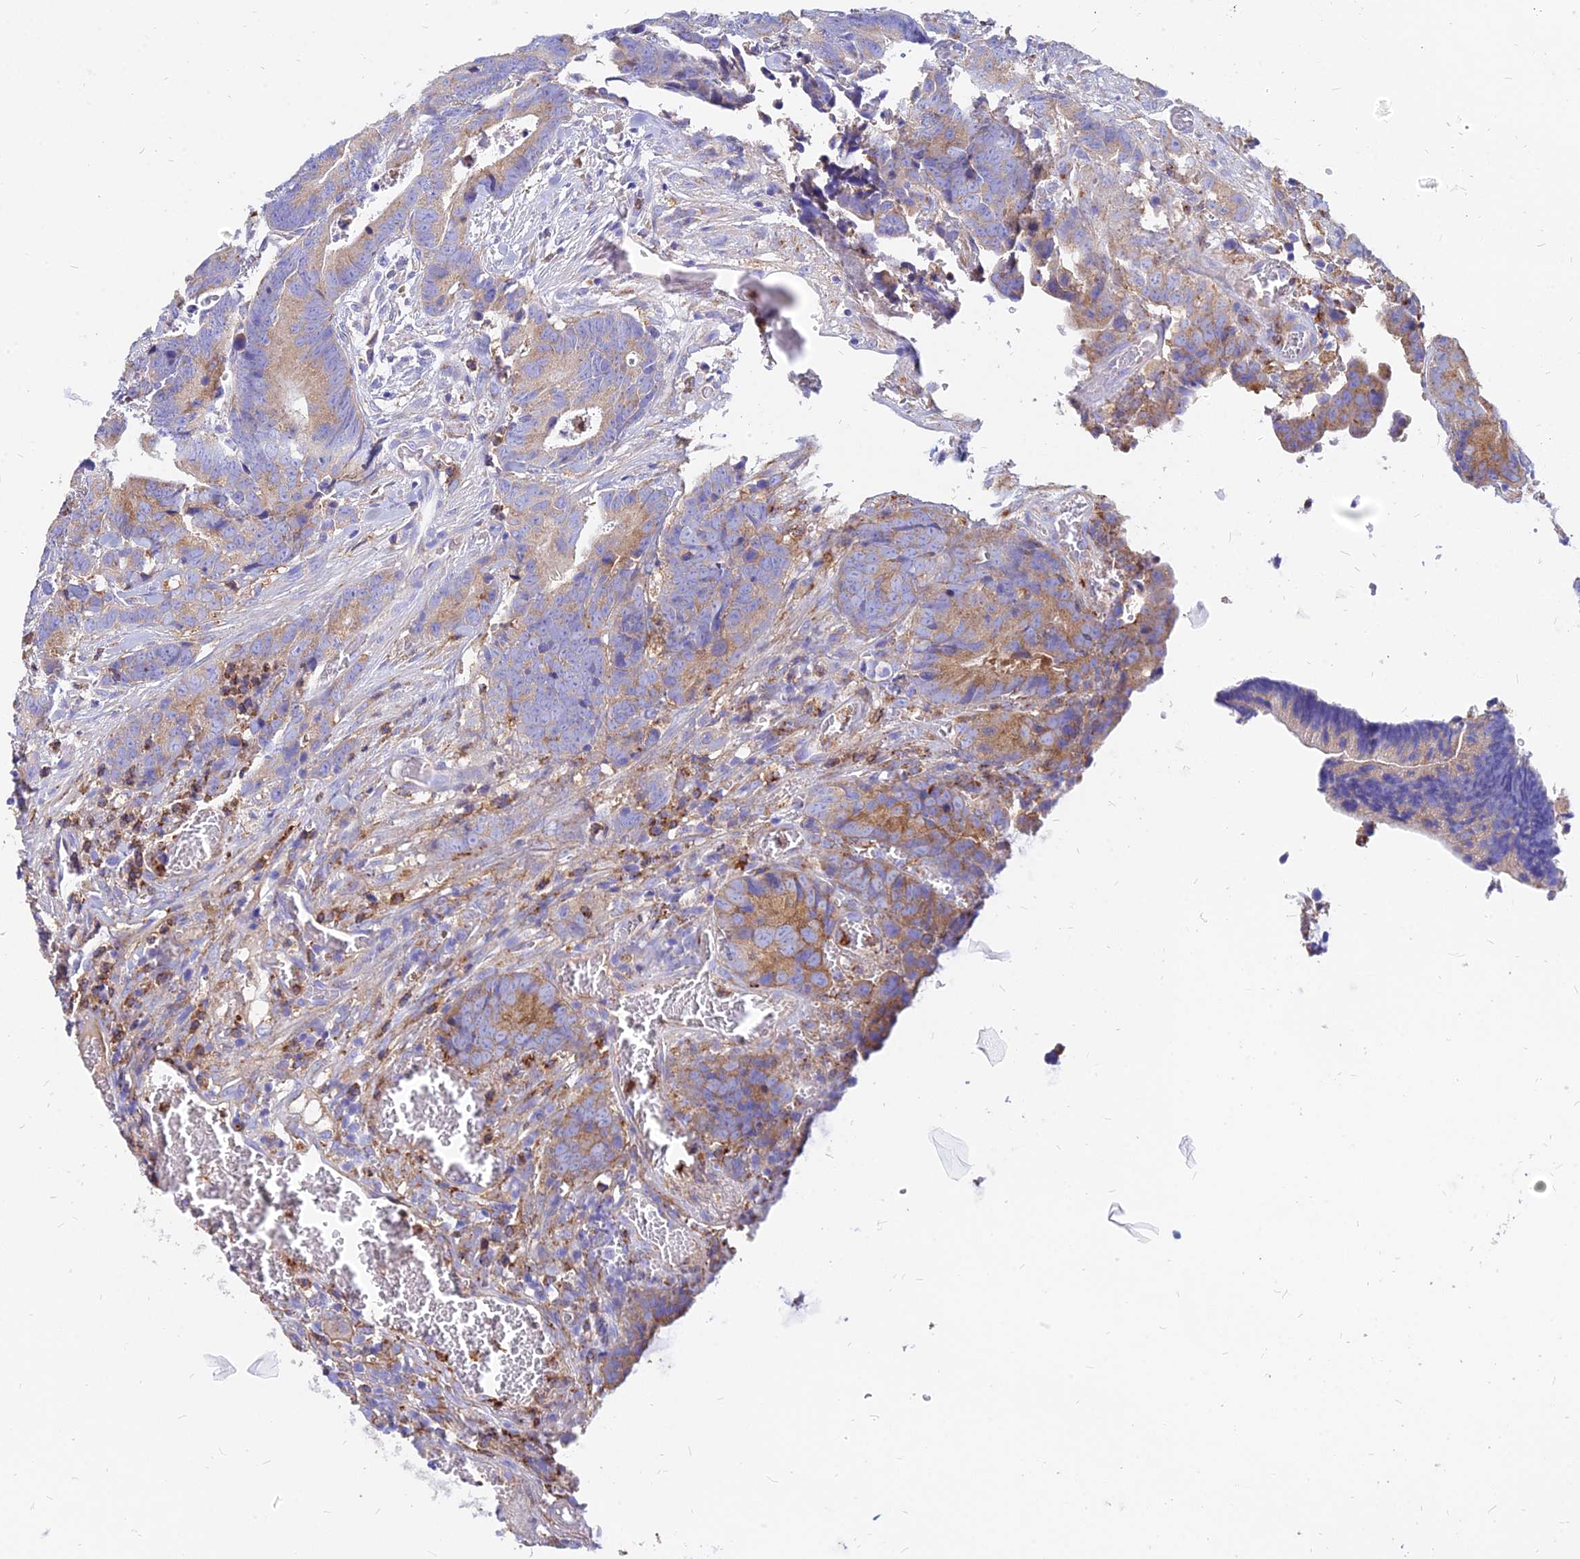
{"staining": {"intensity": "strong", "quantity": "25%-75%", "location": "cytoplasmic/membranous"}, "tissue": "colorectal cancer", "cell_type": "Tumor cells", "image_type": "cancer", "snomed": [{"axis": "morphology", "description": "Adenocarcinoma, NOS"}, {"axis": "topography", "description": "Colon"}], "caption": "High-magnification brightfield microscopy of adenocarcinoma (colorectal) stained with DAB (3,3'-diaminobenzidine) (brown) and counterstained with hematoxylin (blue). tumor cells exhibit strong cytoplasmic/membranous positivity is identified in approximately25%-75% of cells.", "gene": "AGTRAP", "patient": {"sex": "female", "age": 57}}